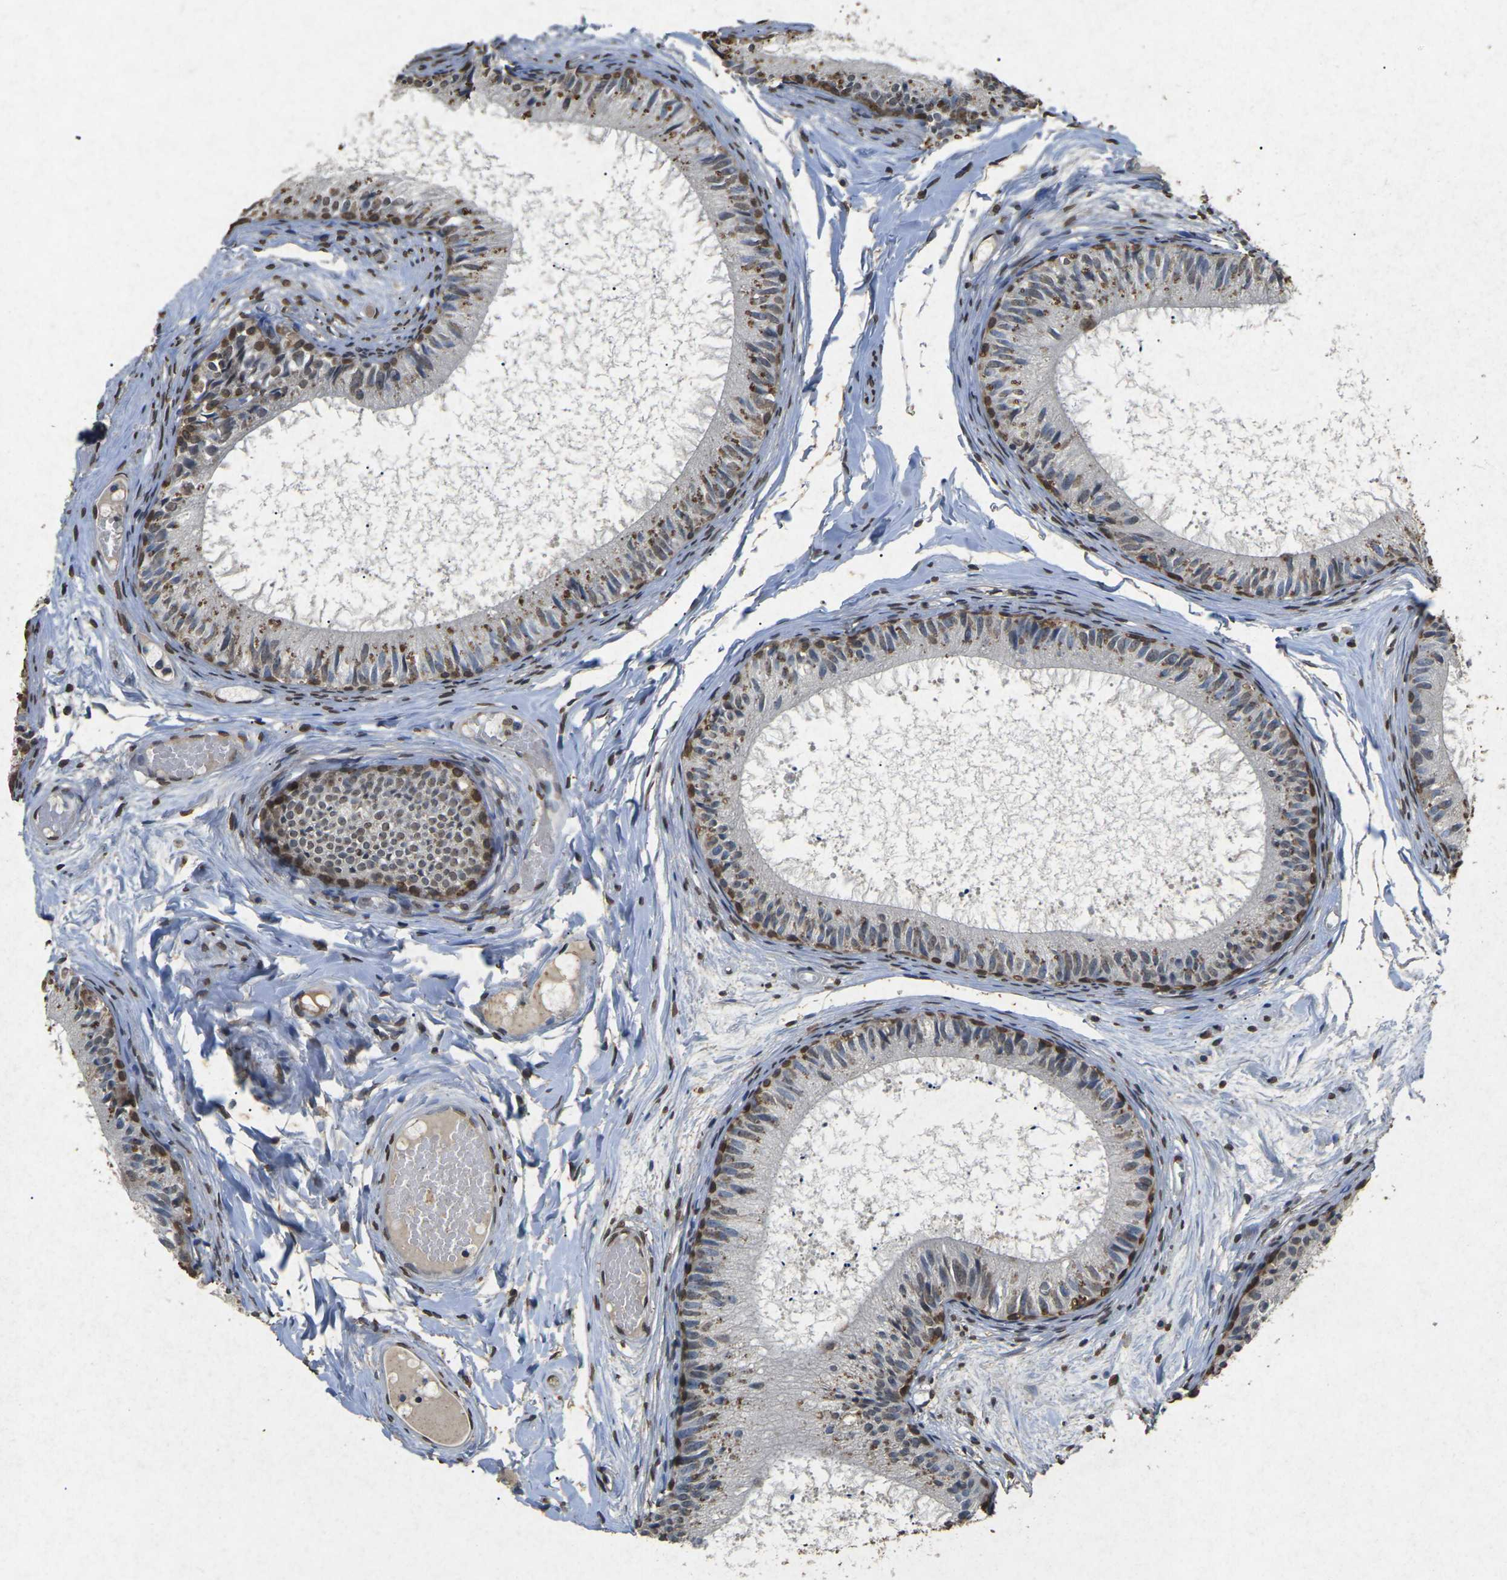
{"staining": {"intensity": "moderate", "quantity": "<25%", "location": "cytoplasmic/membranous"}, "tissue": "epididymis", "cell_type": "Glandular cells", "image_type": "normal", "snomed": [{"axis": "morphology", "description": "Normal tissue, NOS"}, {"axis": "topography", "description": "Epididymis"}], "caption": "Protein staining by immunohistochemistry (IHC) displays moderate cytoplasmic/membranous positivity in about <25% of glandular cells in normal epididymis. The staining is performed using DAB brown chromogen to label protein expression. The nuclei are counter-stained blue using hematoxylin.", "gene": "SCNN1B", "patient": {"sex": "male", "age": 46}}